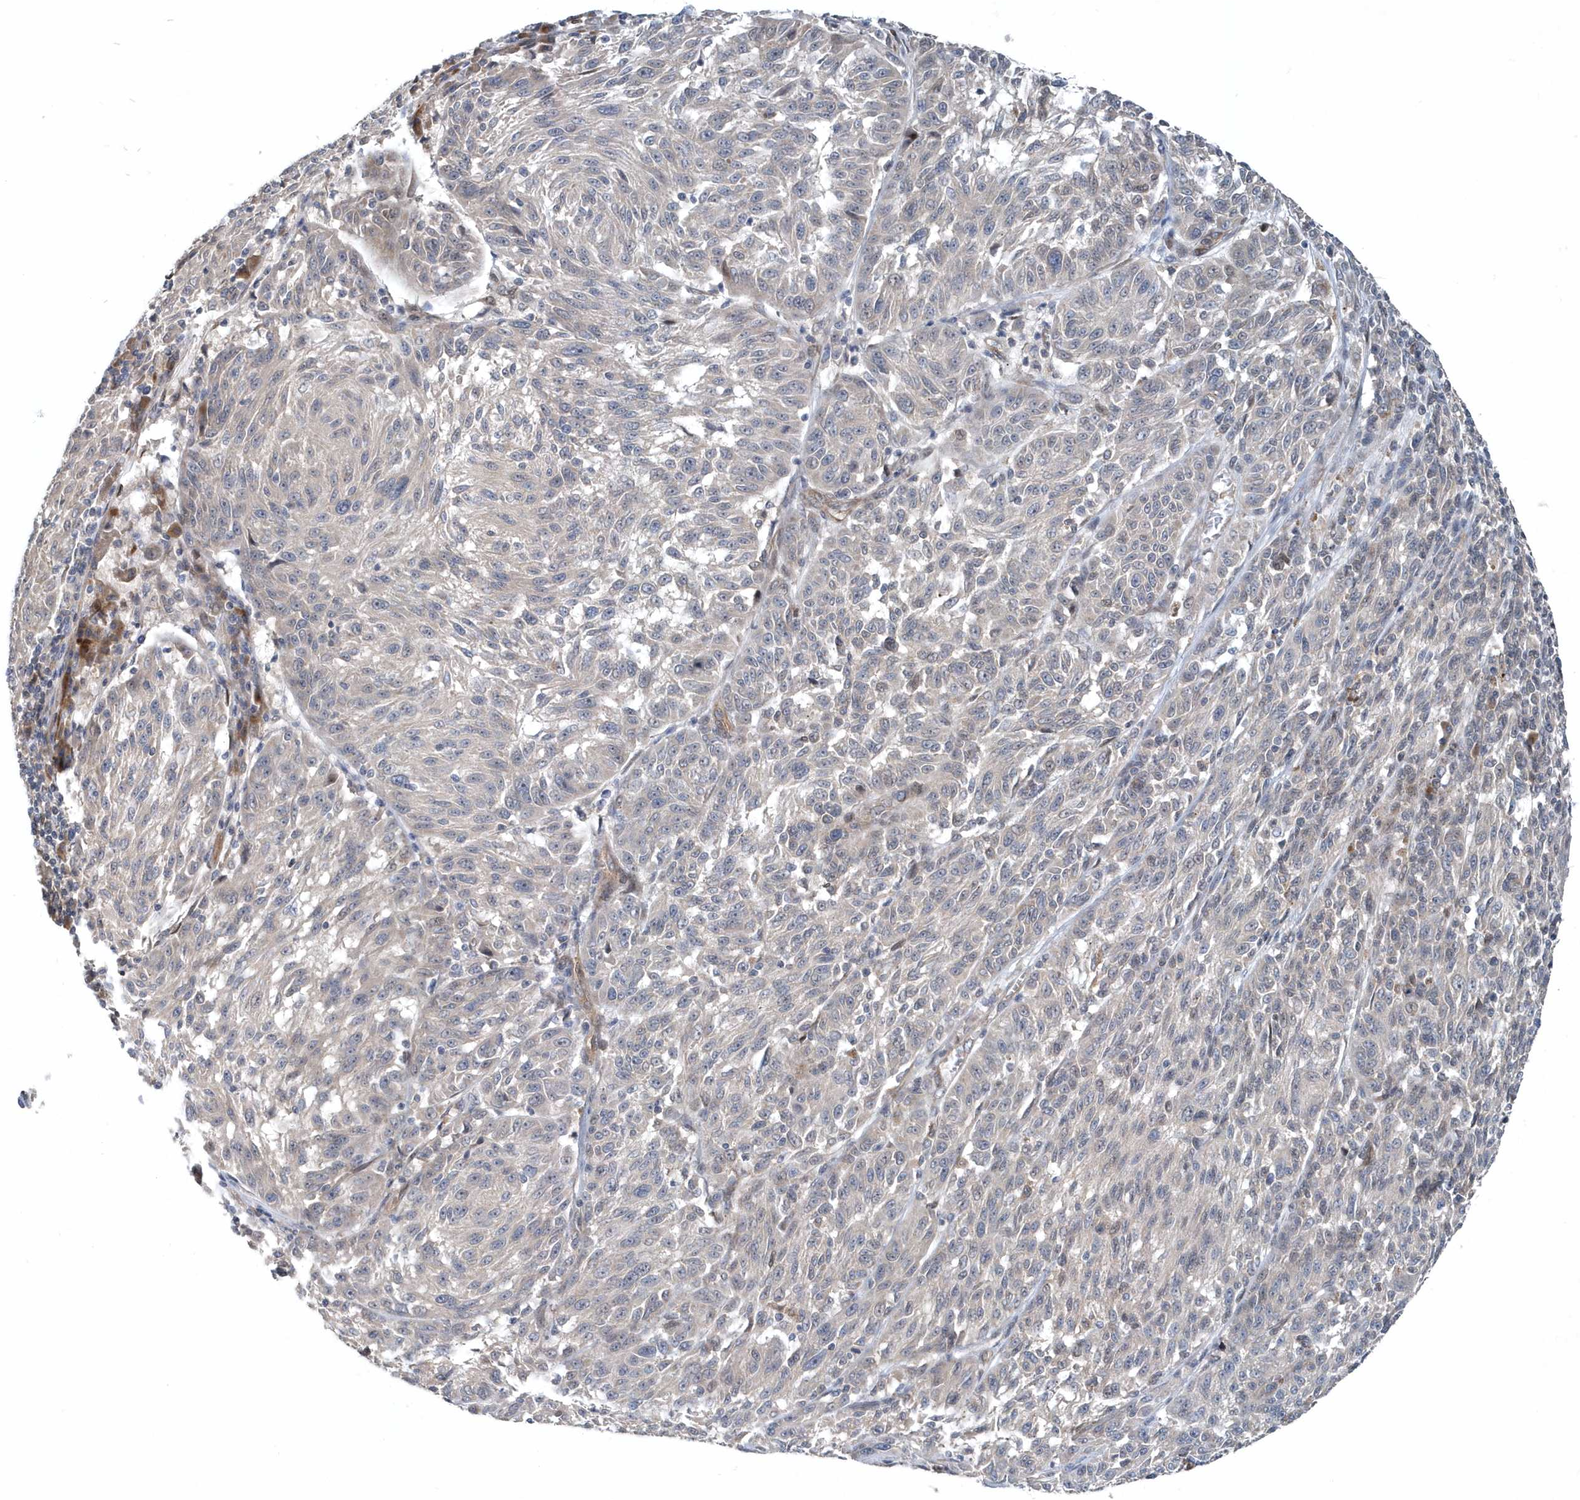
{"staining": {"intensity": "weak", "quantity": "<25%", "location": "cytoplasmic/membranous"}, "tissue": "melanoma", "cell_type": "Tumor cells", "image_type": "cancer", "snomed": [{"axis": "morphology", "description": "Malignant melanoma, NOS"}, {"axis": "topography", "description": "Skin"}], "caption": "DAB immunohistochemical staining of human malignant melanoma displays no significant expression in tumor cells.", "gene": "MCC", "patient": {"sex": "male", "age": 53}}